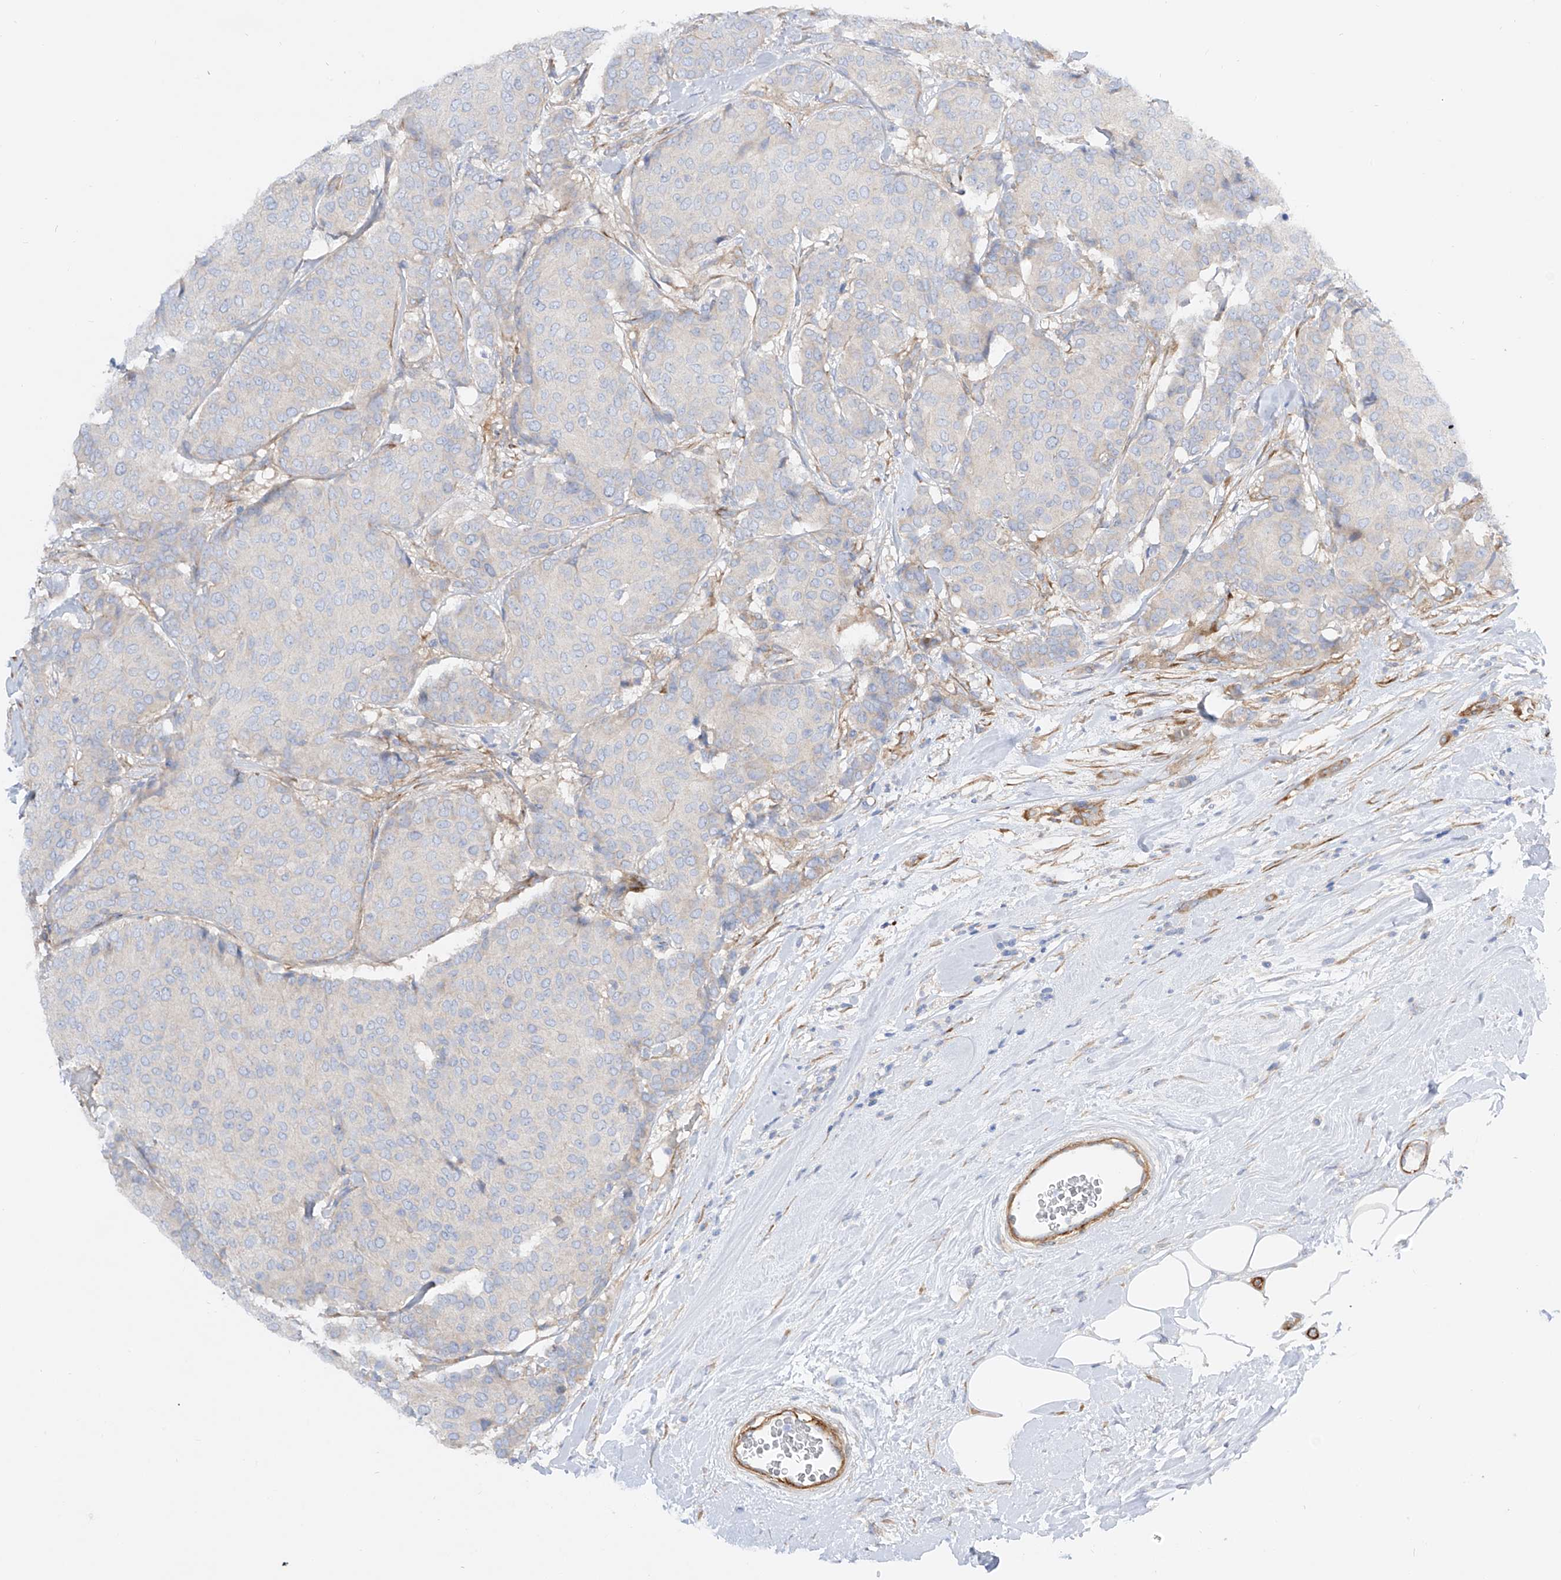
{"staining": {"intensity": "negative", "quantity": "none", "location": "none"}, "tissue": "breast cancer", "cell_type": "Tumor cells", "image_type": "cancer", "snomed": [{"axis": "morphology", "description": "Duct carcinoma"}, {"axis": "topography", "description": "Breast"}], "caption": "Immunohistochemical staining of human breast infiltrating ductal carcinoma reveals no significant expression in tumor cells. (DAB immunohistochemistry, high magnification).", "gene": "LCA5", "patient": {"sex": "female", "age": 75}}